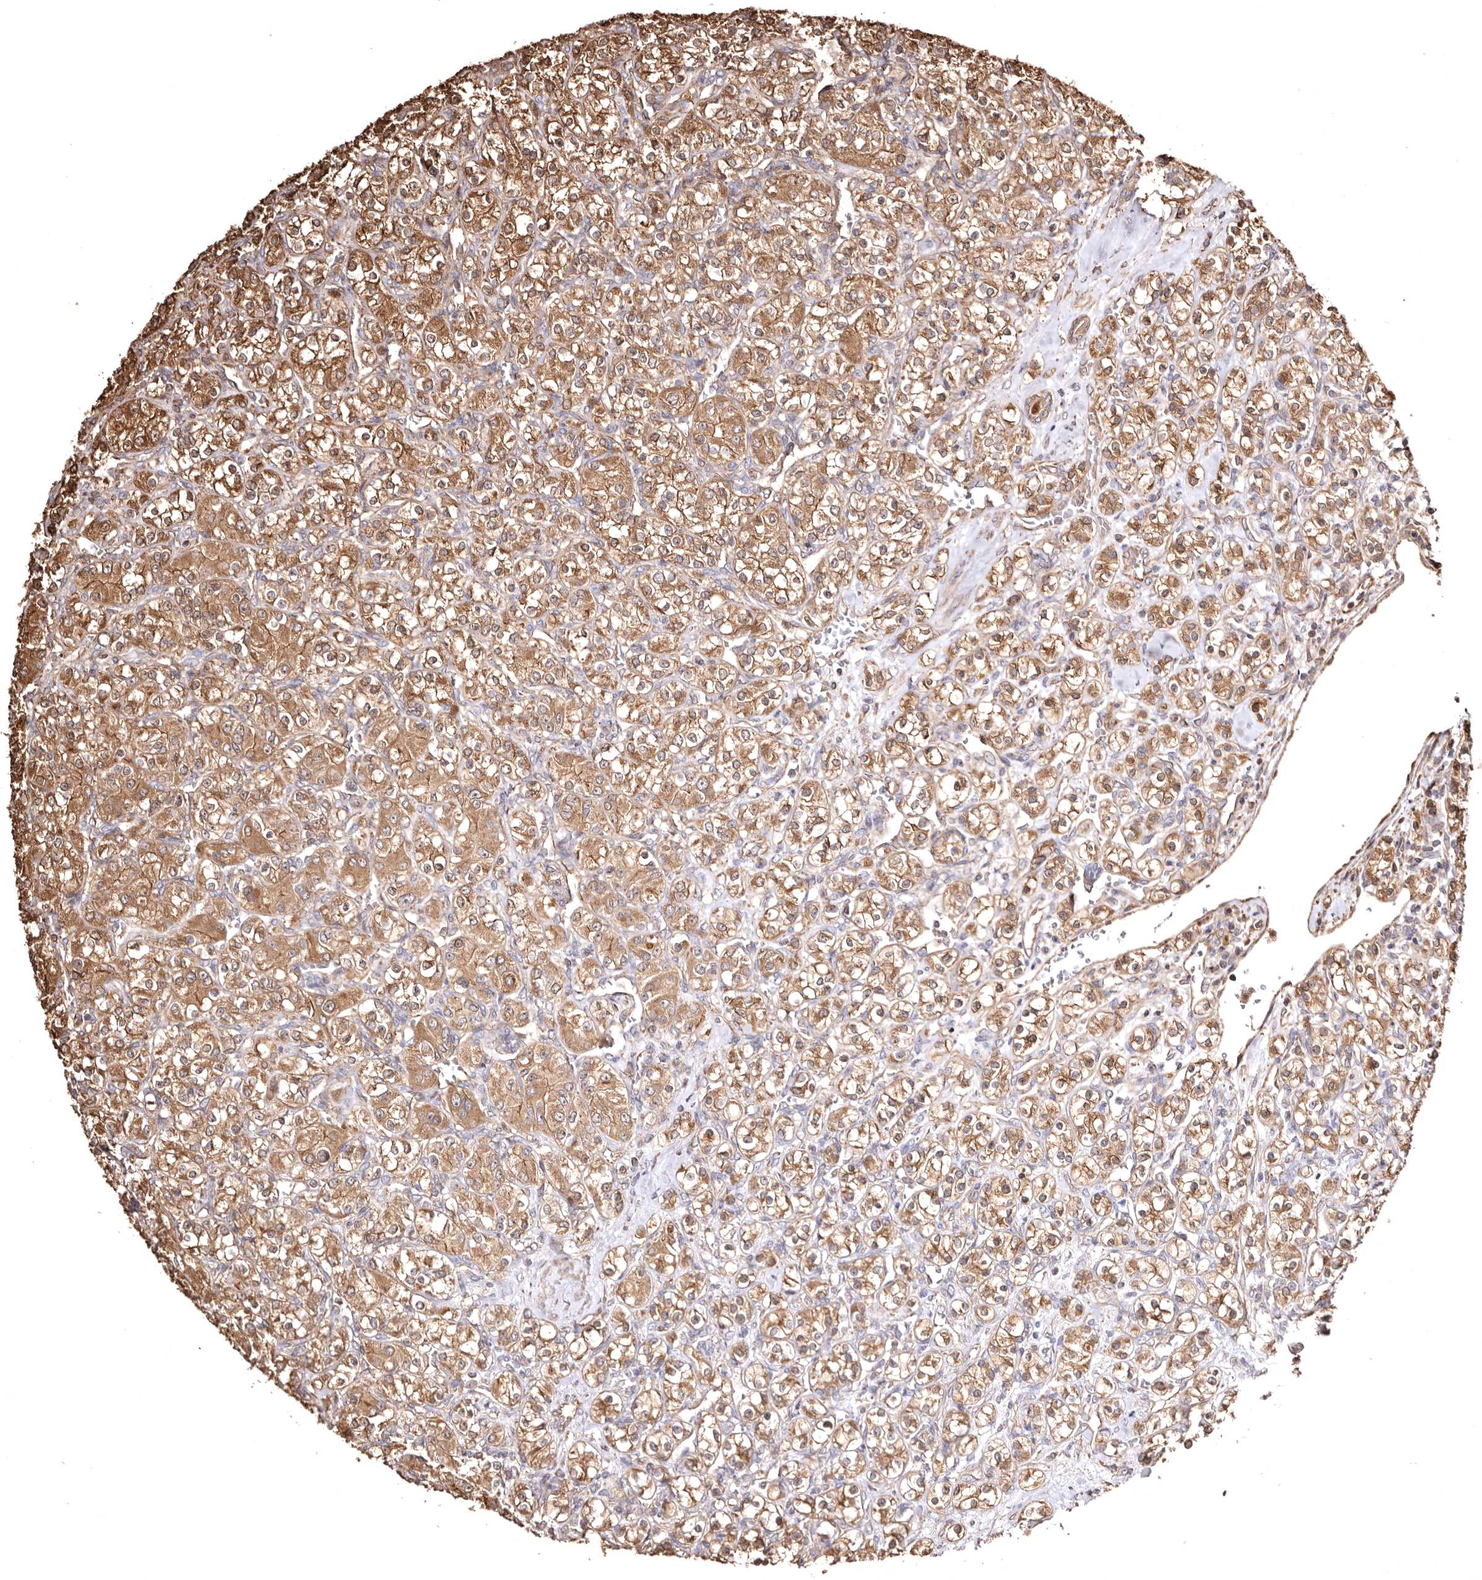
{"staining": {"intensity": "moderate", "quantity": ">75%", "location": "cytoplasmic/membranous"}, "tissue": "renal cancer", "cell_type": "Tumor cells", "image_type": "cancer", "snomed": [{"axis": "morphology", "description": "Adenocarcinoma, NOS"}, {"axis": "topography", "description": "Kidney"}], "caption": "This photomicrograph reveals immunohistochemistry staining of renal adenocarcinoma, with medium moderate cytoplasmic/membranous positivity in about >75% of tumor cells.", "gene": "MACC1", "patient": {"sex": "male", "age": 77}}